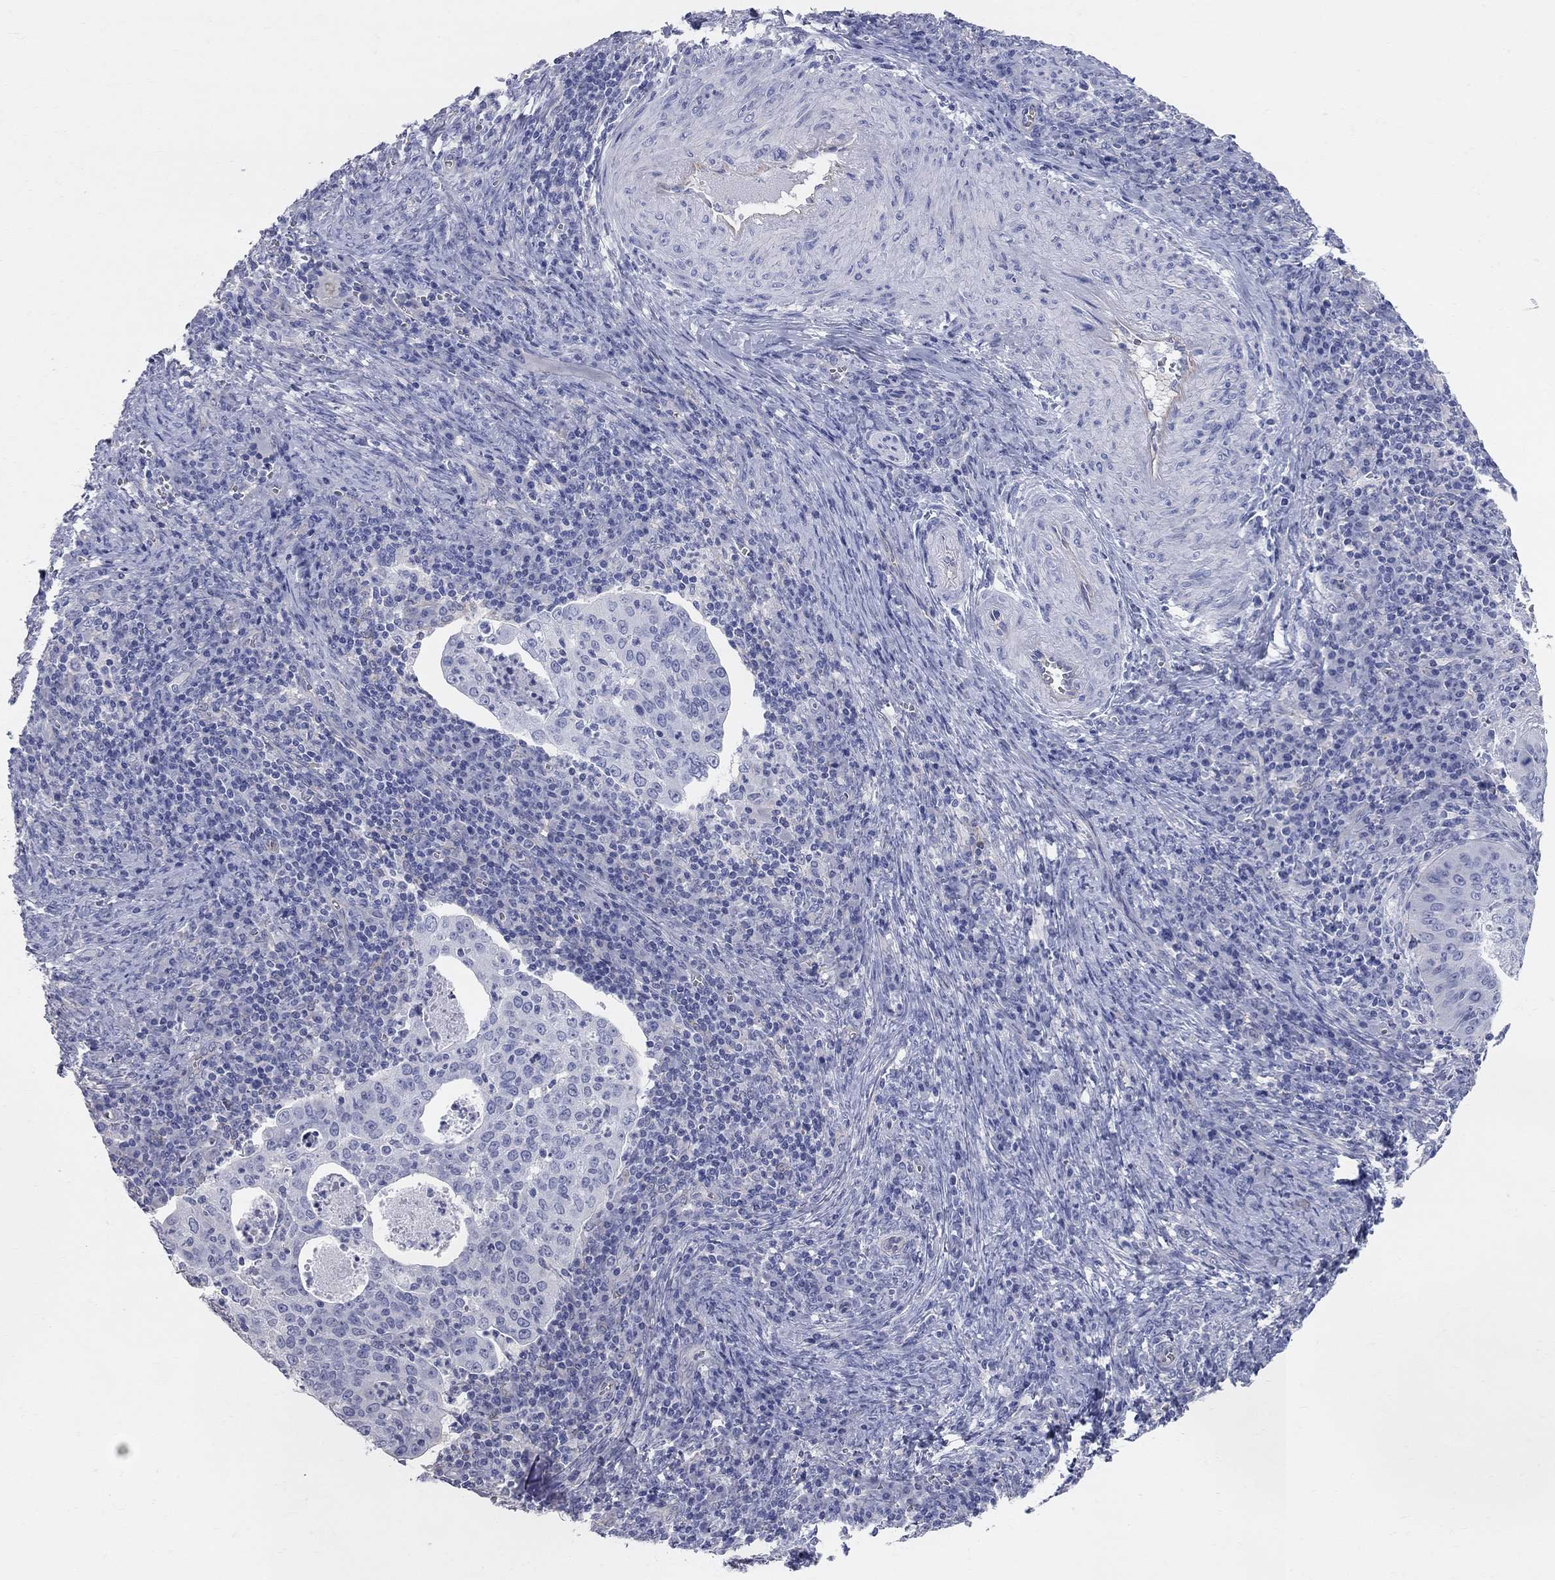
{"staining": {"intensity": "negative", "quantity": "none", "location": "none"}, "tissue": "cervical cancer", "cell_type": "Tumor cells", "image_type": "cancer", "snomed": [{"axis": "morphology", "description": "Squamous cell carcinoma, NOS"}, {"axis": "topography", "description": "Cervix"}], "caption": "Tumor cells are negative for brown protein staining in squamous cell carcinoma (cervical).", "gene": "AOX1", "patient": {"sex": "female", "age": 39}}